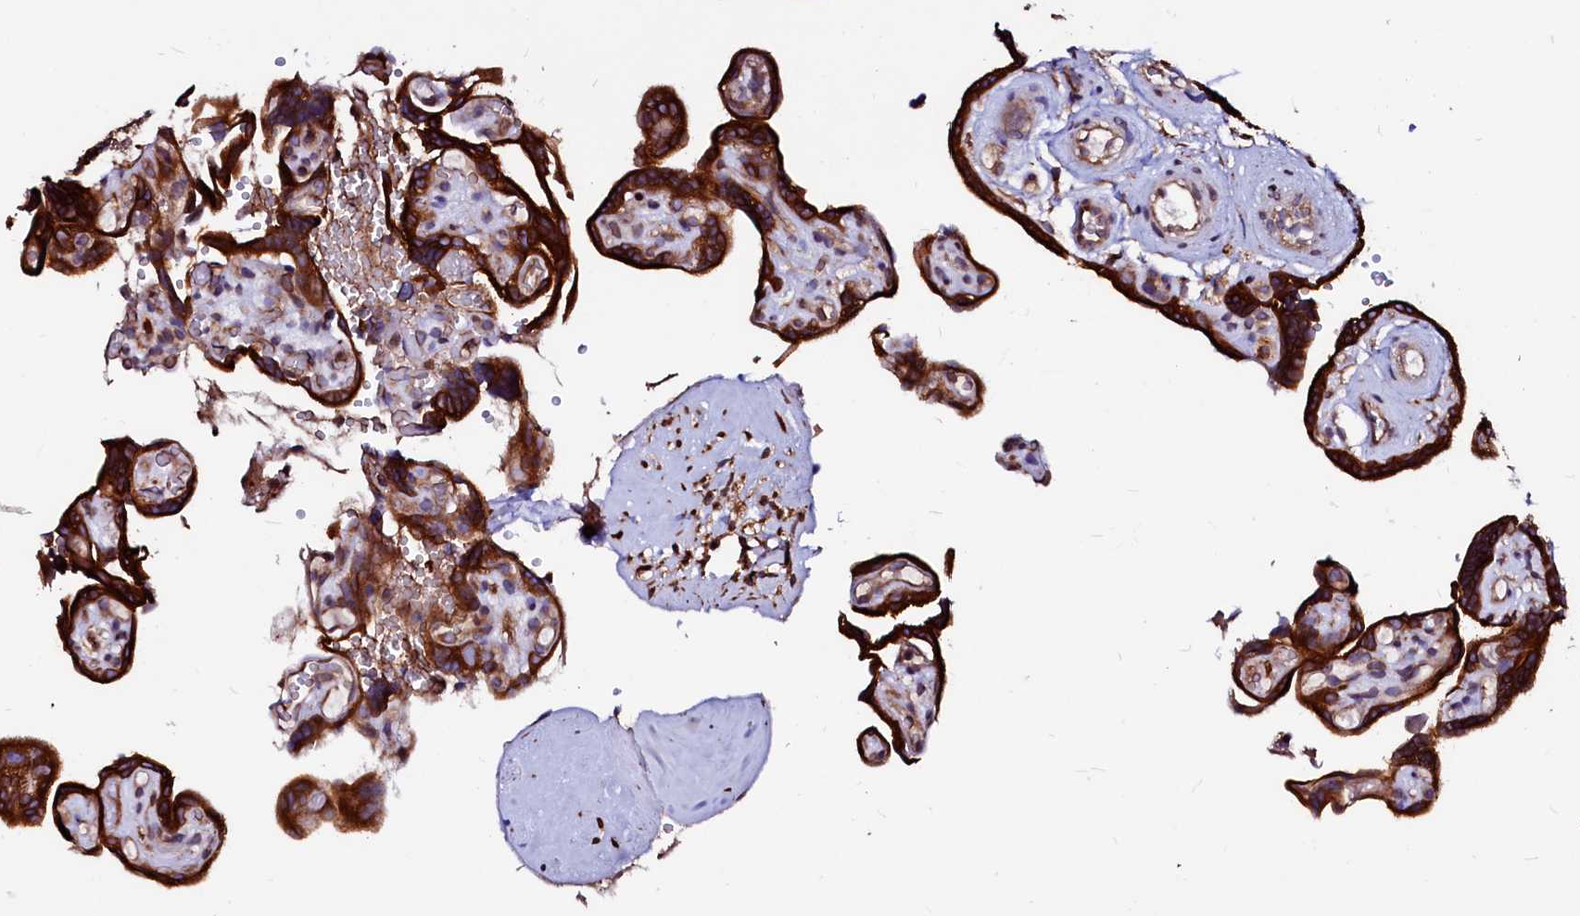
{"staining": {"intensity": "strong", "quantity": ">75%", "location": "cytoplasmic/membranous"}, "tissue": "placenta", "cell_type": "Decidual cells", "image_type": "normal", "snomed": [{"axis": "morphology", "description": "Normal tissue, NOS"}, {"axis": "topography", "description": "Placenta"}], "caption": "The image displays a brown stain indicating the presence of a protein in the cytoplasmic/membranous of decidual cells in placenta.", "gene": "DERL1", "patient": {"sex": "female", "age": 30}}